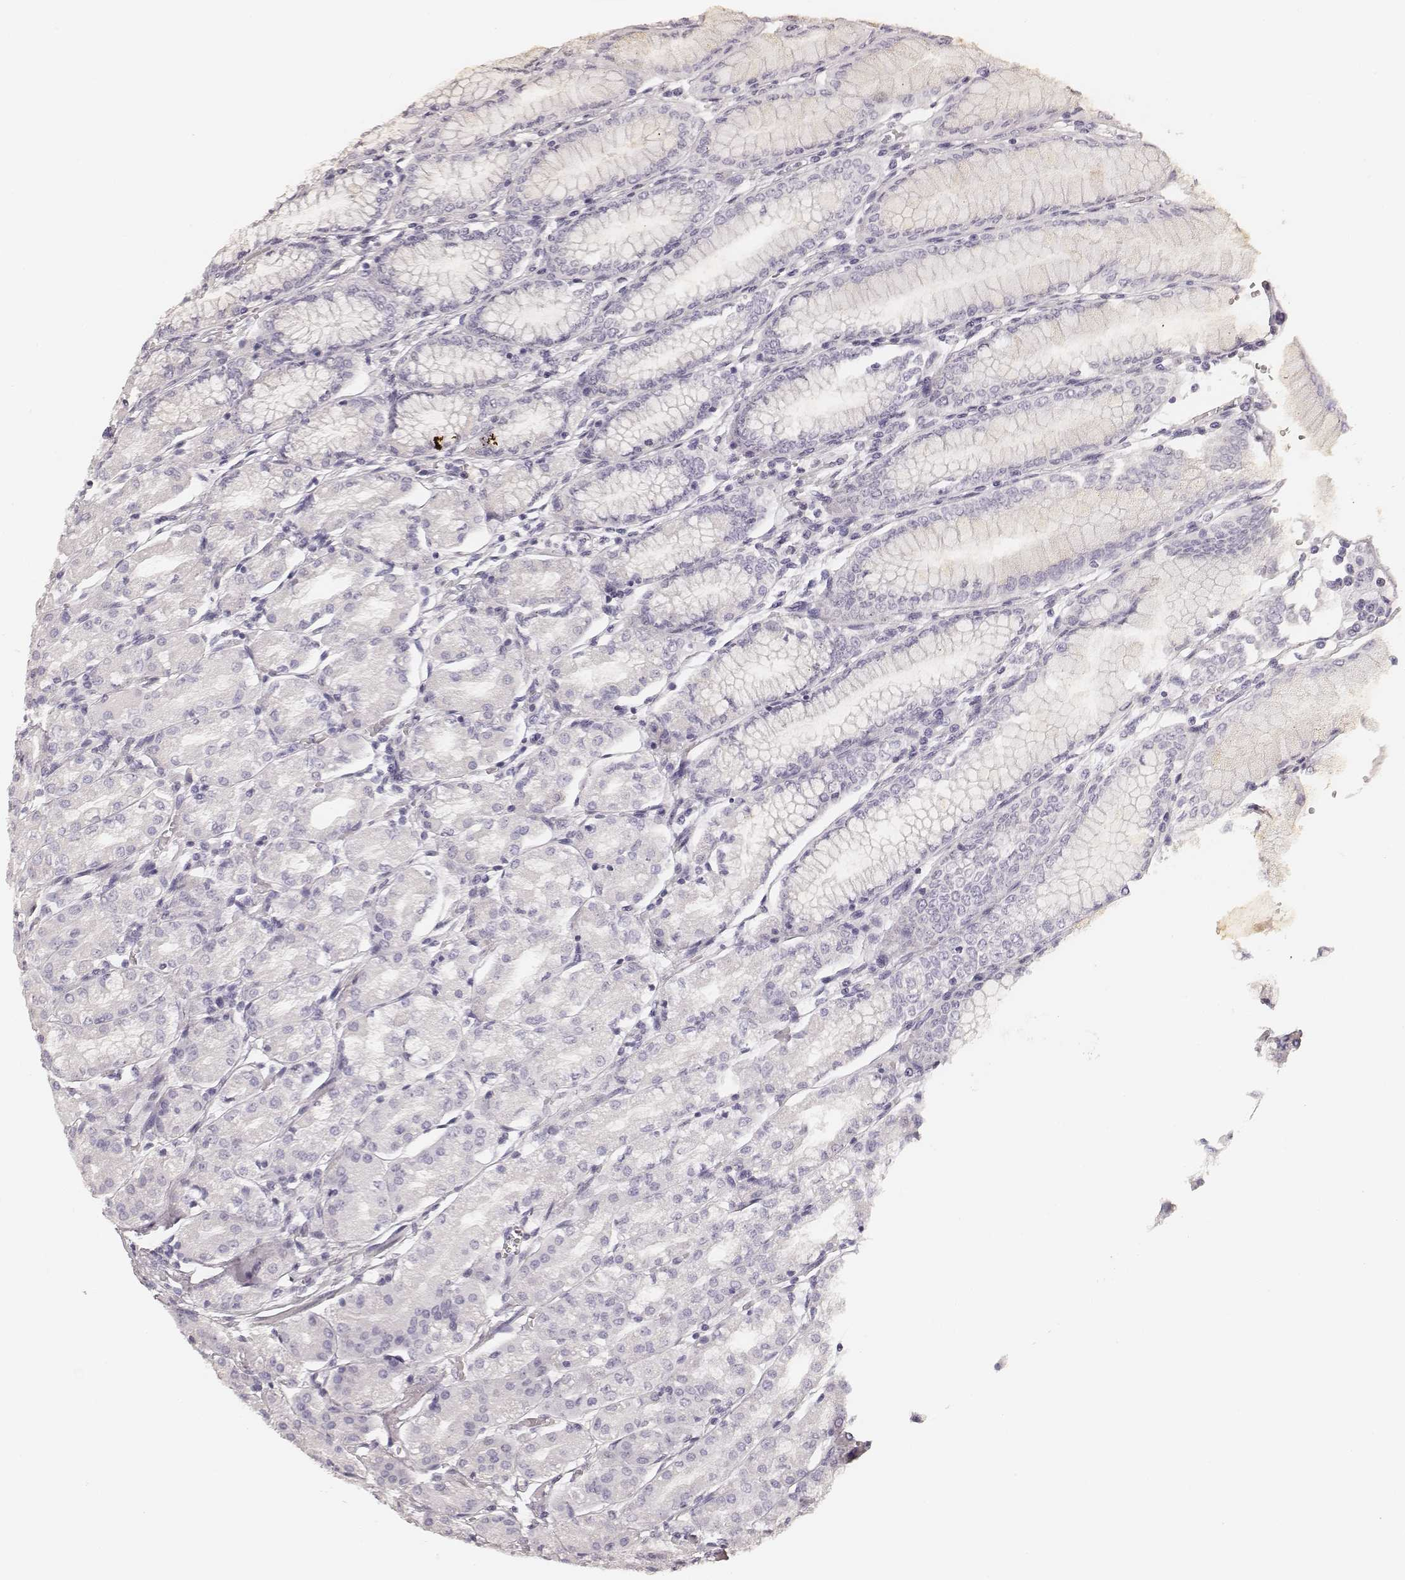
{"staining": {"intensity": "negative", "quantity": "none", "location": "none"}, "tissue": "stomach", "cell_type": "Glandular cells", "image_type": "normal", "snomed": [{"axis": "morphology", "description": "Normal tissue, NOS"}, {"axis": "topography", "description": "Skeletal muscle"}, {"axis": "topography", "description": "Stomach"}], "caption": "A photomicrograph of stomach stained for a protein displays no brown staining in glandular cells. (DAB (3,3'-diaminobenzidine) IHC with hematoxylin counter stain).", "gene": "HNF4G", "patient": {"sex": "female", "age": 57}}